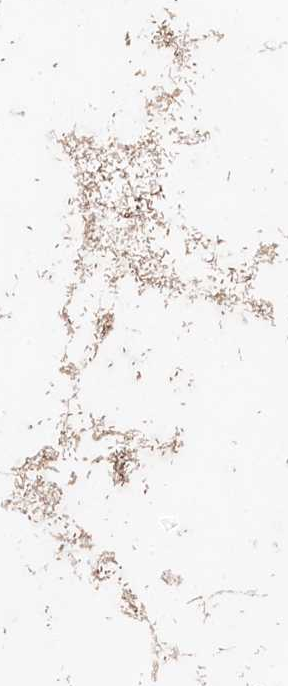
{"staining": {"intensity": "strong", "quantity": ">75%", "location": "cytoplasmic/membranous"}, "tissue": "skeletal muscle", "cell_type": "Myocytes", "image_type": "normal", "snomed": [{"axis": "morphology", "description": "Normal tissue, NOS"}, {"axis": "topography", "description": "Skeletal muscle"}, {"axis": "topography", "description": "Parathyroid gland"}], "caption": "Immunohistochemical staining of benign skeletal muscle shows >75% levels of strong cytoplasmic/membranous protein expression in approximately >75% of myocytes. Nuclei are stained in blue.", "gene": "PIGN", "patient": {"sex": "female", "age": 37}}